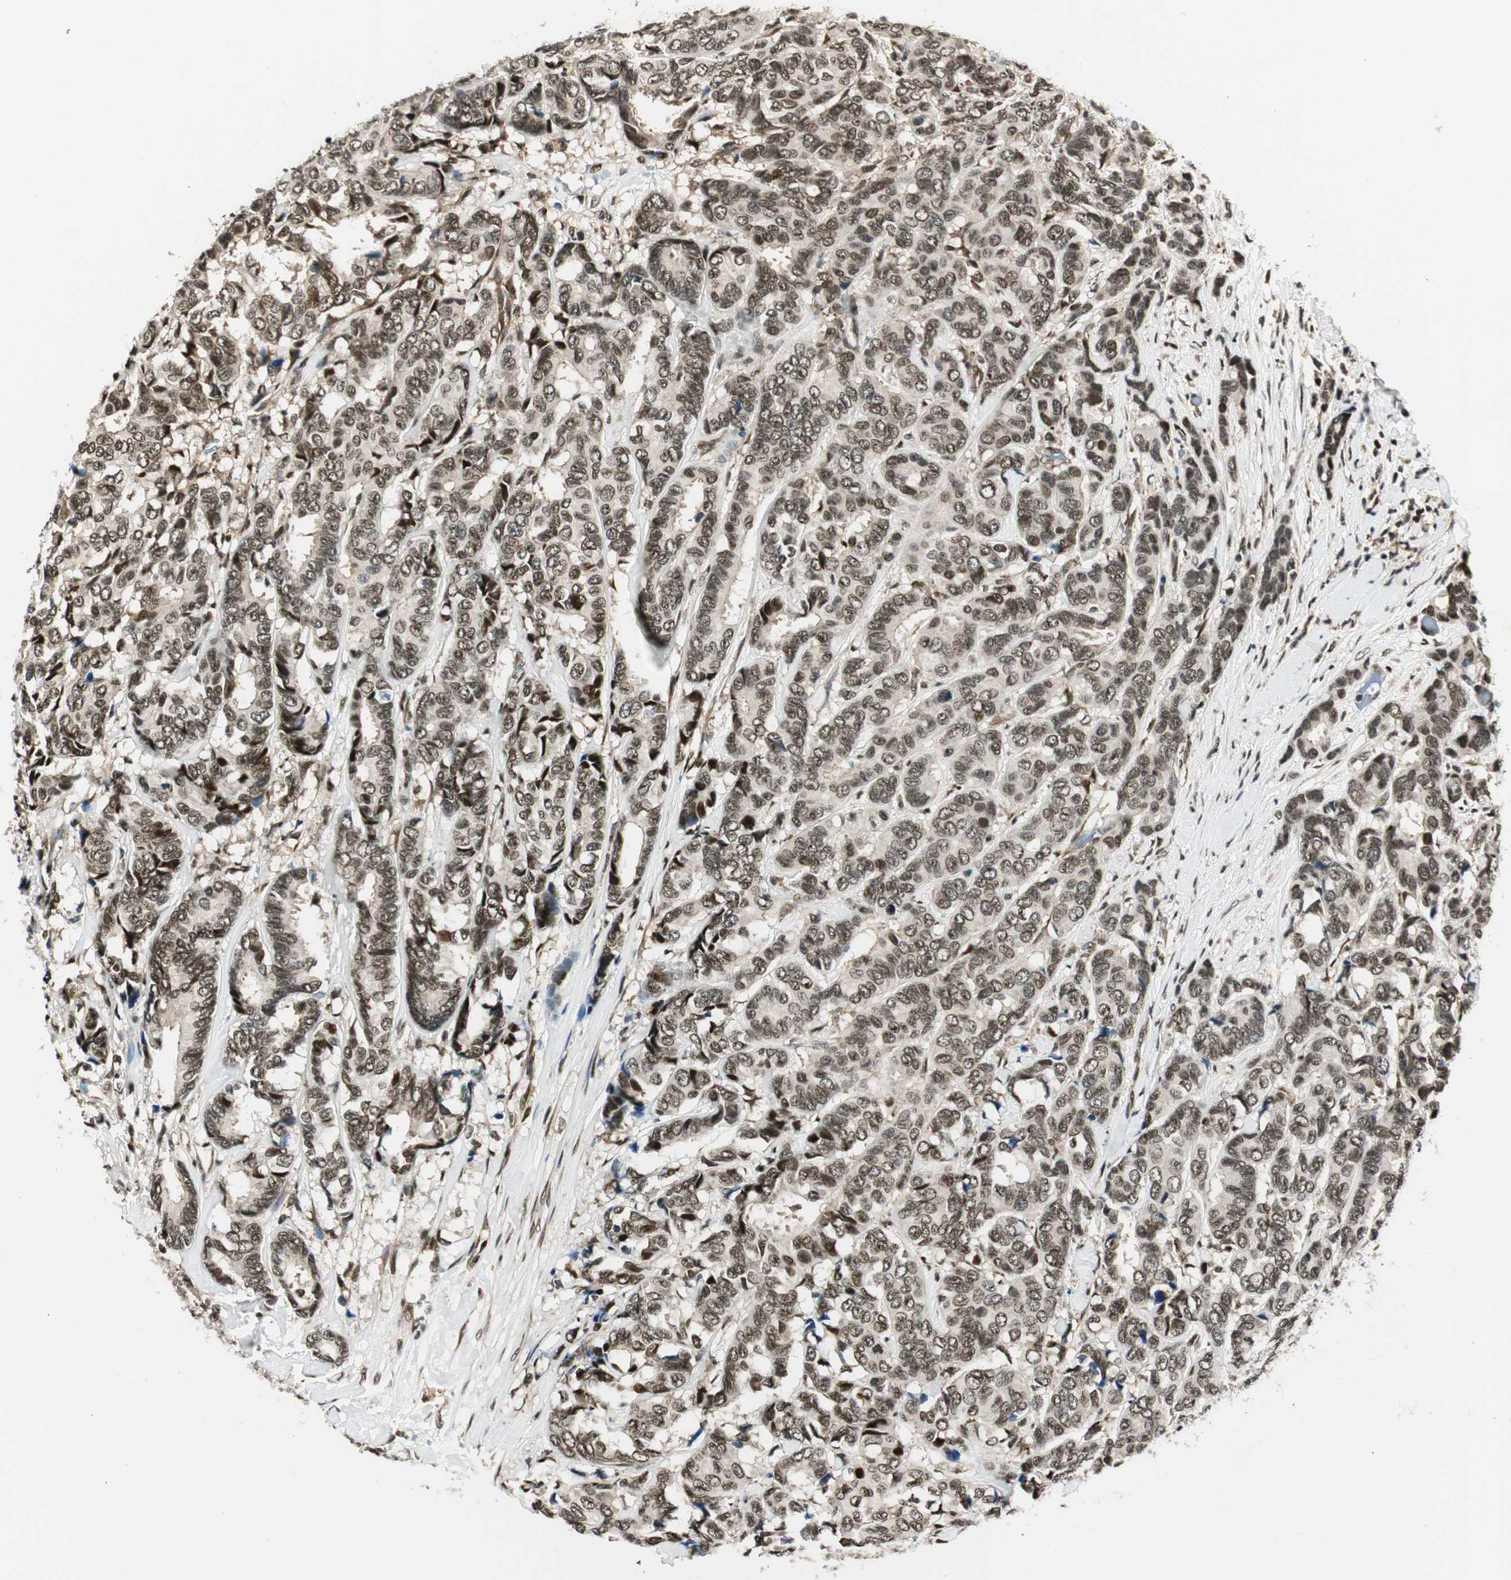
{"staining": {"intensity": "moderate", "quantity": ">75%", "location": "nuclear"}, "tissue": "breast cancer", "cell_type": "Tumor cells", "image_type": "cancer", "snomed": [{"axis": "morphology", "description": "Duct carcinoma"}, {"axis": "topography", "description": "Breast"}], "caption": "There is medium levels of moderate nuclear staining in tumor cells of intraductal carcinoma (breast), as demonstrated by immunohistochemical staining (brown color).", "gene": "RING1", "patient": {"sex": "female", "age": 87}}